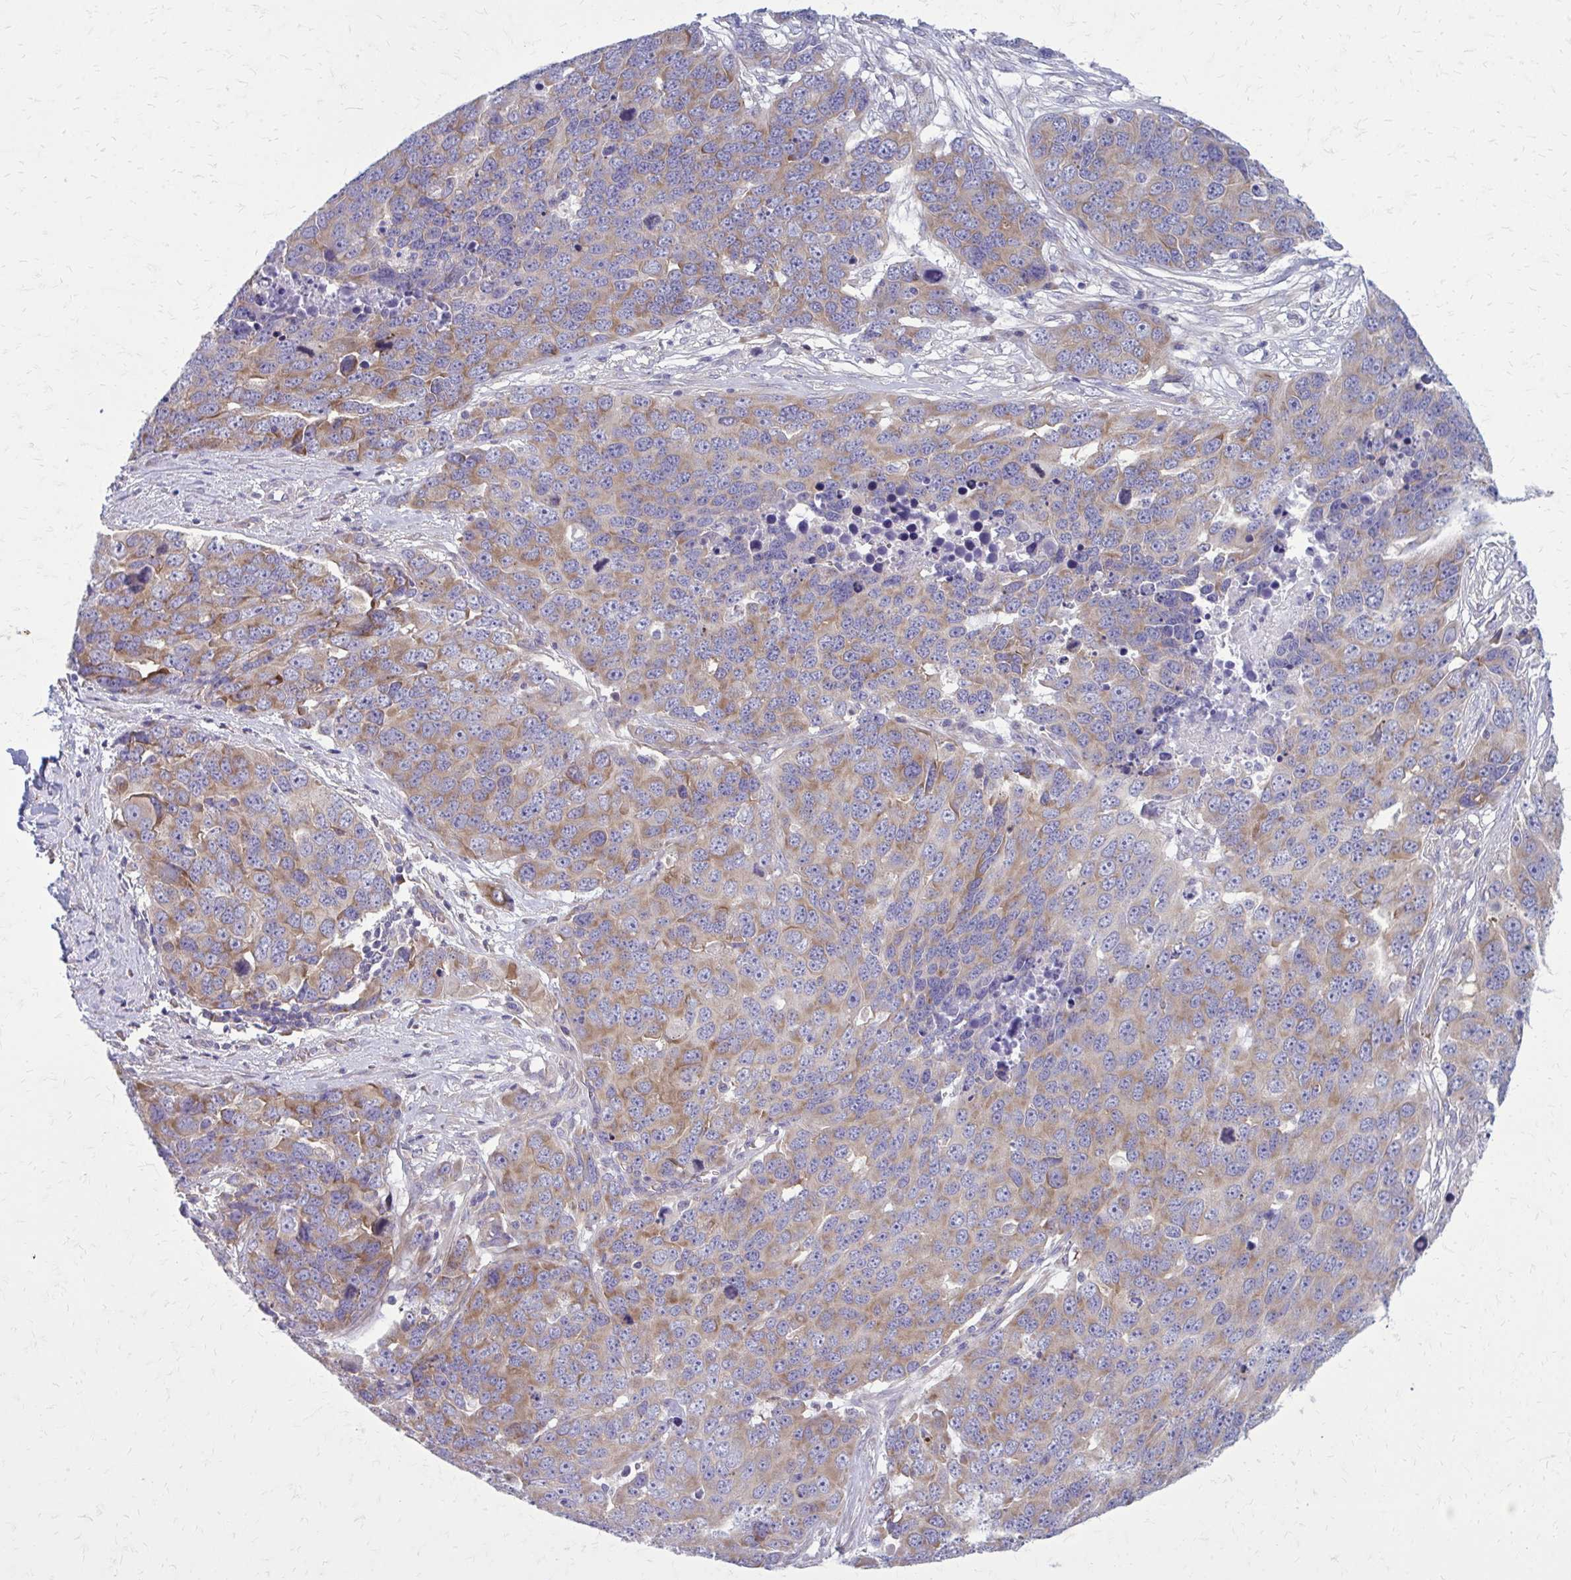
{"staining": {"intensity": "weak", "quantity": "25%-75%", "location": "cytoplasmic/membranous"}, "tissue": "ovarian cancer", "cell_type": "Tumor cells", "image_type": "cancer", "snomed": [{"axis": "morphology", "description": "Cystadenocarcinoma, serous, NOS"}, {"axis": "topography", "description": "Ovary"}], "caption": "A high-resolution image shows immunohistochemistry staining of ovarian cancer (serous cystadenocarcinoma), which shows weak cytoplasmic/membranous staining in about 25%-75% of tumor cells.", "gene": "GIGYF2", "patient": {"sex": "female", "age": 76}}